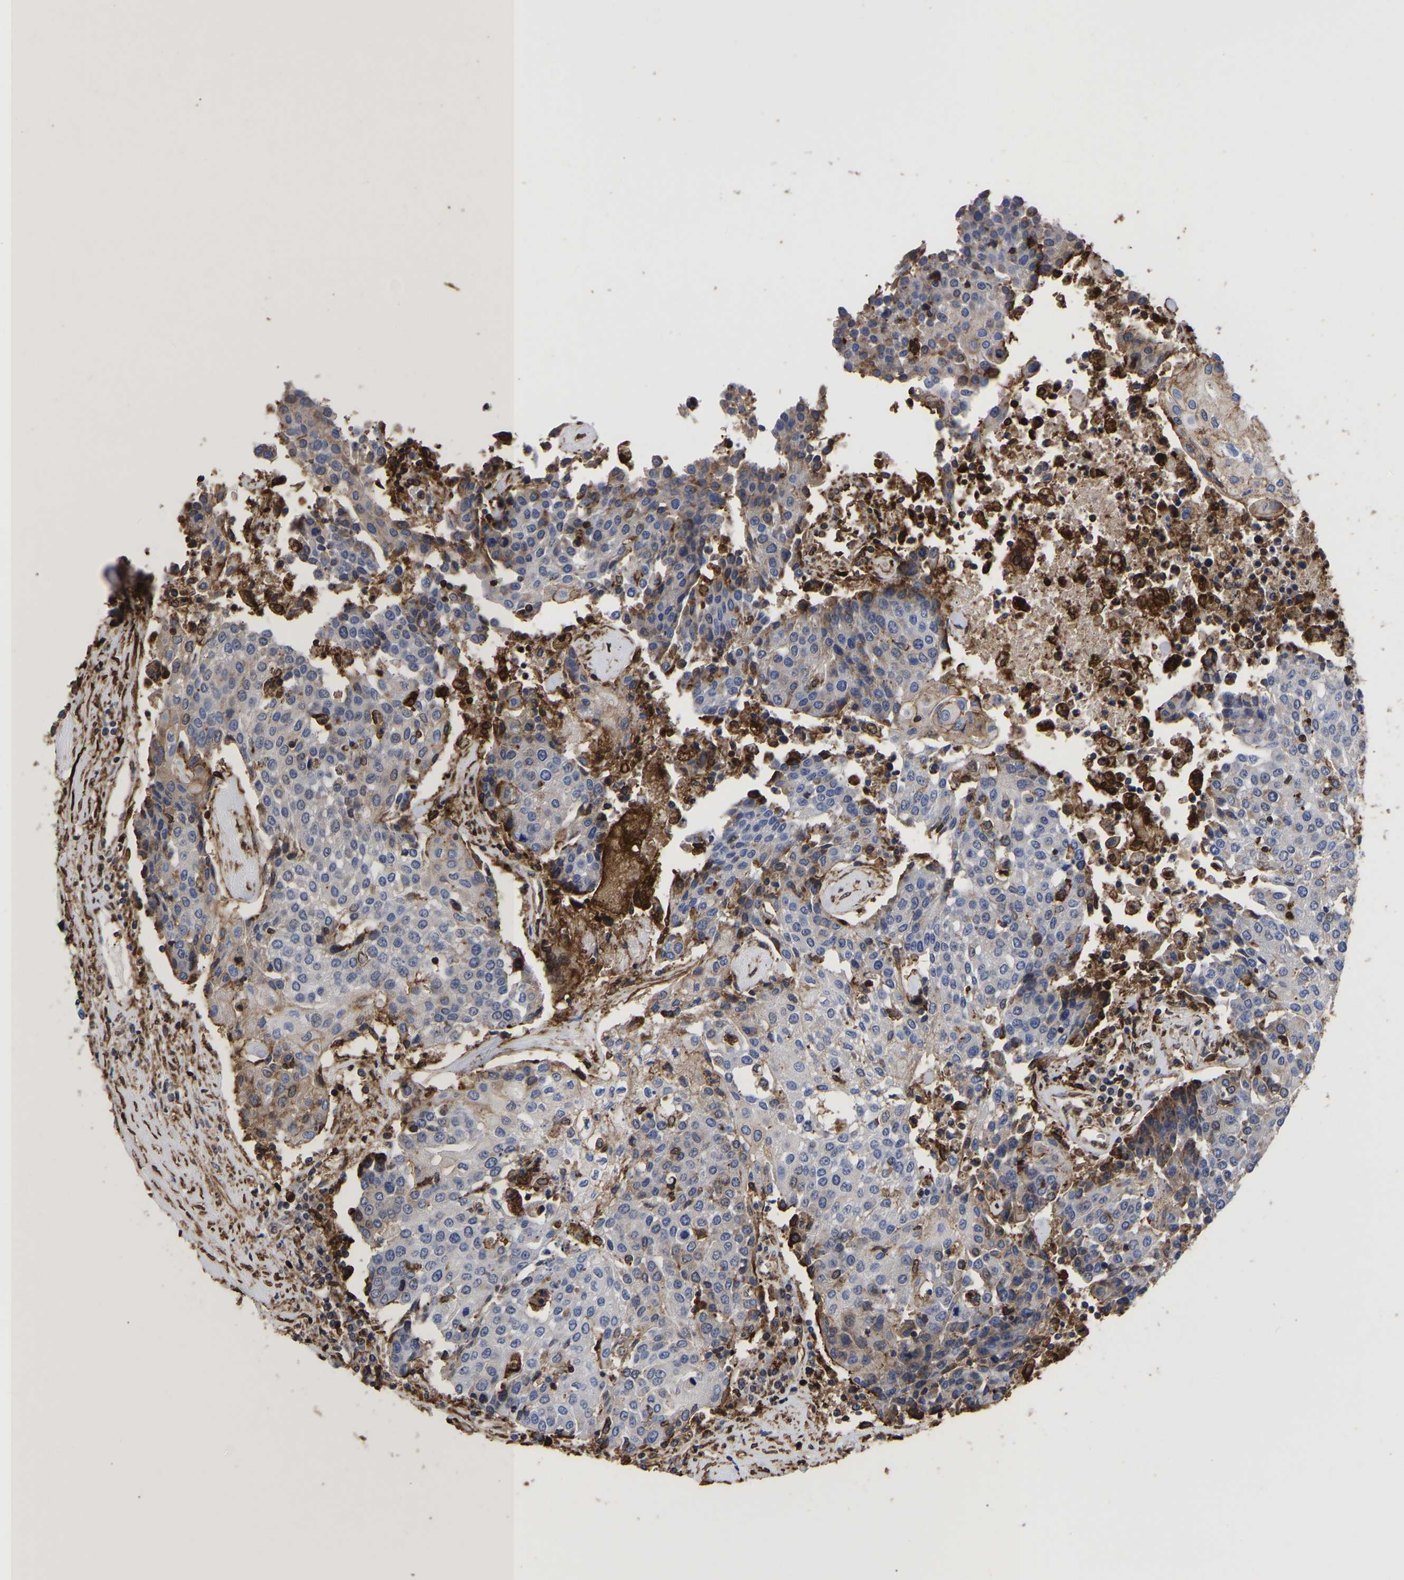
{"staining": {"intensity": "weak", "quantity": "<25%", "location": "cytoplasmic/membranous"}, "tissue": "urothelial cancer", "cell_type": "Tumor cells", "image_type": "cancer", "snomed": [{"axis": "morphology", "description": "Urothelial carcinoma, High grade"}, {"axis": "topography", "description": "Urinary bladder"}], "caption": "Immunohistochemistry (IHC) photomicrograph of neoplastic tissue: human urothelial carcinoma (high-grade) stained with DAB (3,3'-diaminobenzidine) demonstrates no significant protein expression in tumor cells.", "gene": "LIF", "patient": {"sex": "female", "age": 85}}